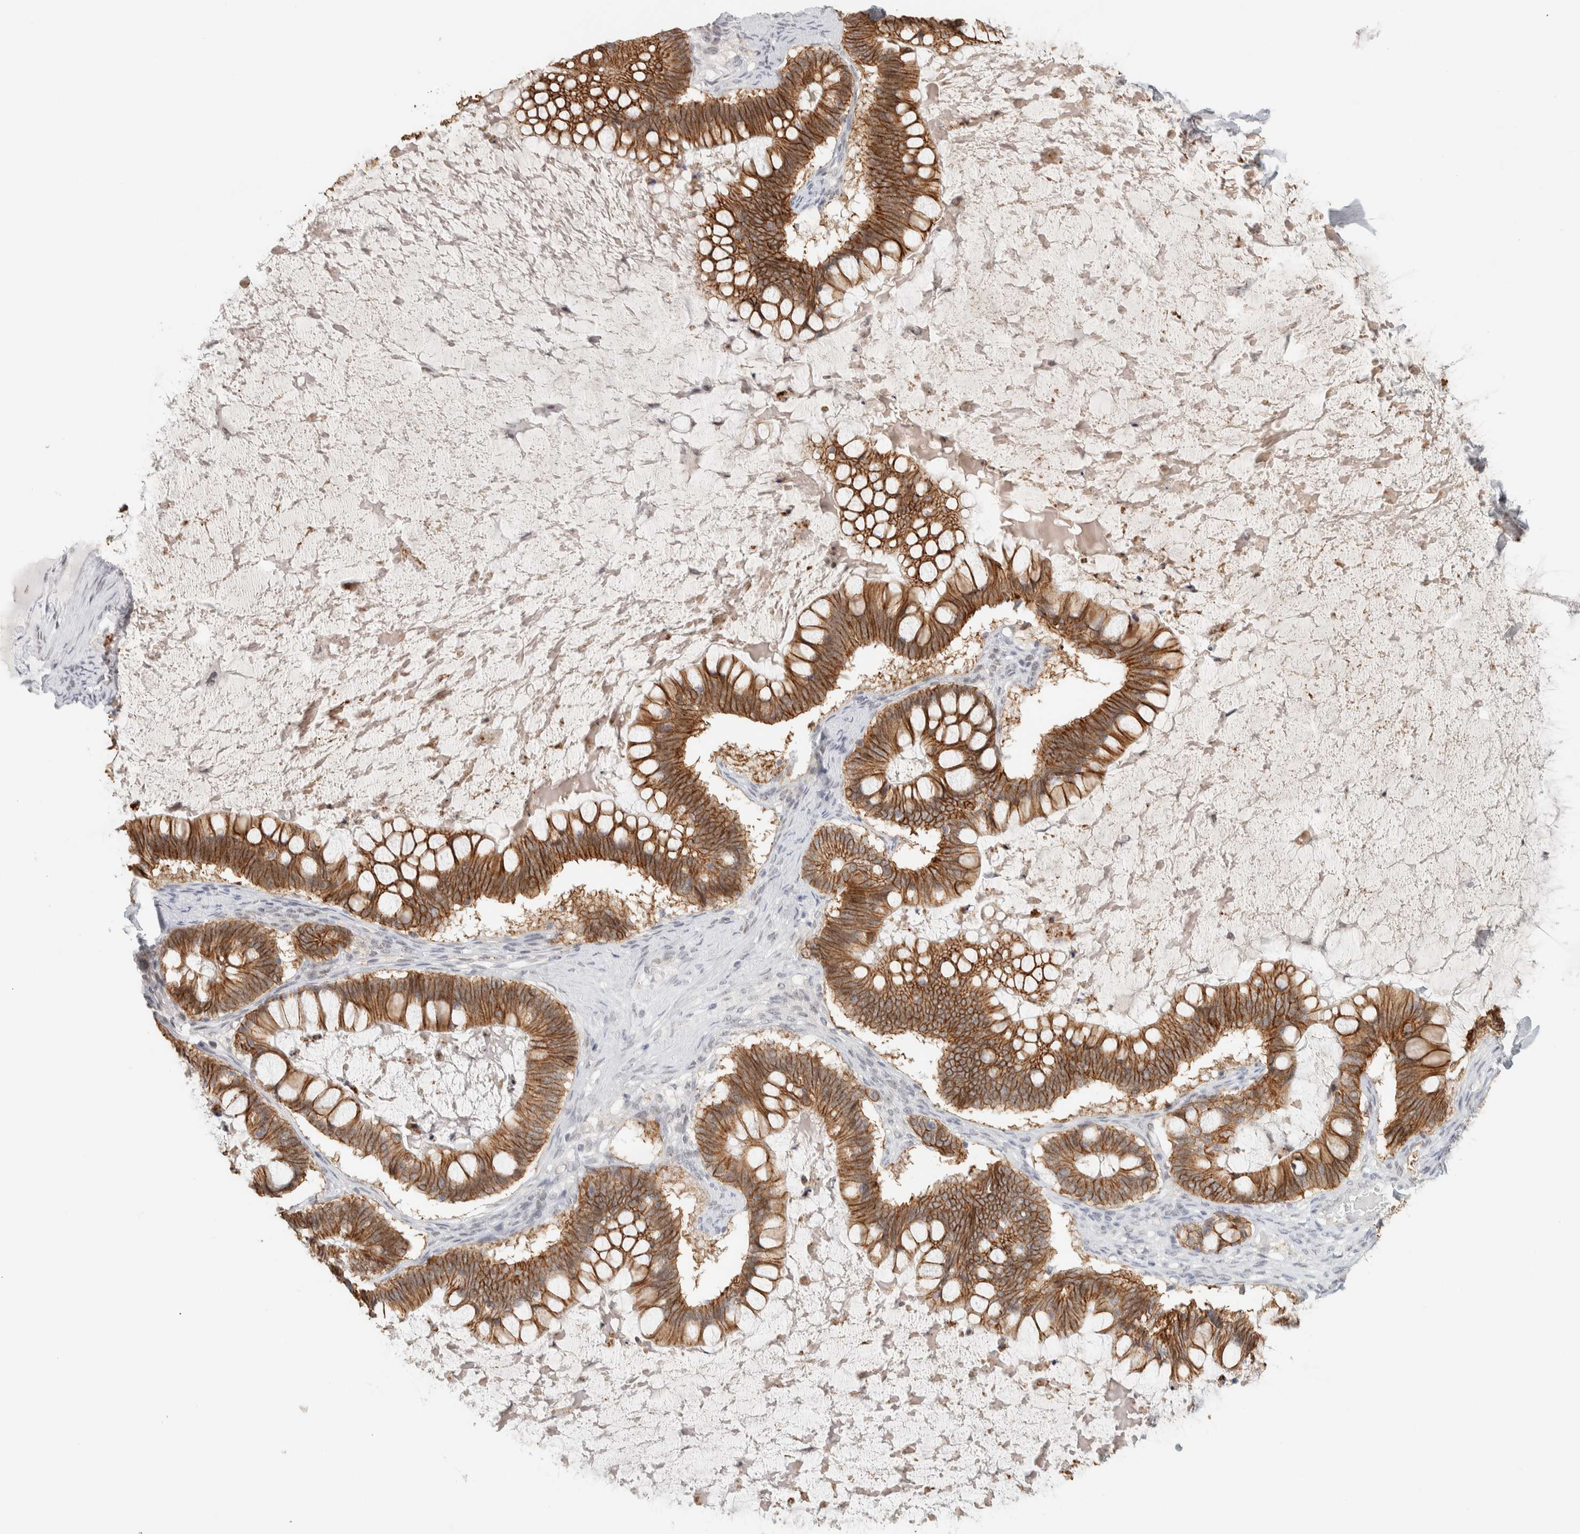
{"staining": {"intensity": "moderate", "quantity": ">75%", "location": "cytoplasmic/membranous"}, "tissue": "ovarian cancer", "cell_type": "Tumor cells", "image_type": "cancer", "snomed": [{"axis": "morphology", "description": "Cystadenocarcinoma, mucinous, NOS"}, {"axis": "topography", "description": "Ovary"}], "caption": "Immunohistochemical staining of ovarian cancer displays moderate cytoplasmic/membranous protein staining in approximately >75% of tumor cells. The staining was performed using DAB (3,3'-diaminobenzidine) to visualize the protein expression in brown, while the nuclei were stained in blue with hematoxylin (Magnification: 20x).", "gene": "CDH17", "patient": {"sex": "female", "age": 61}}